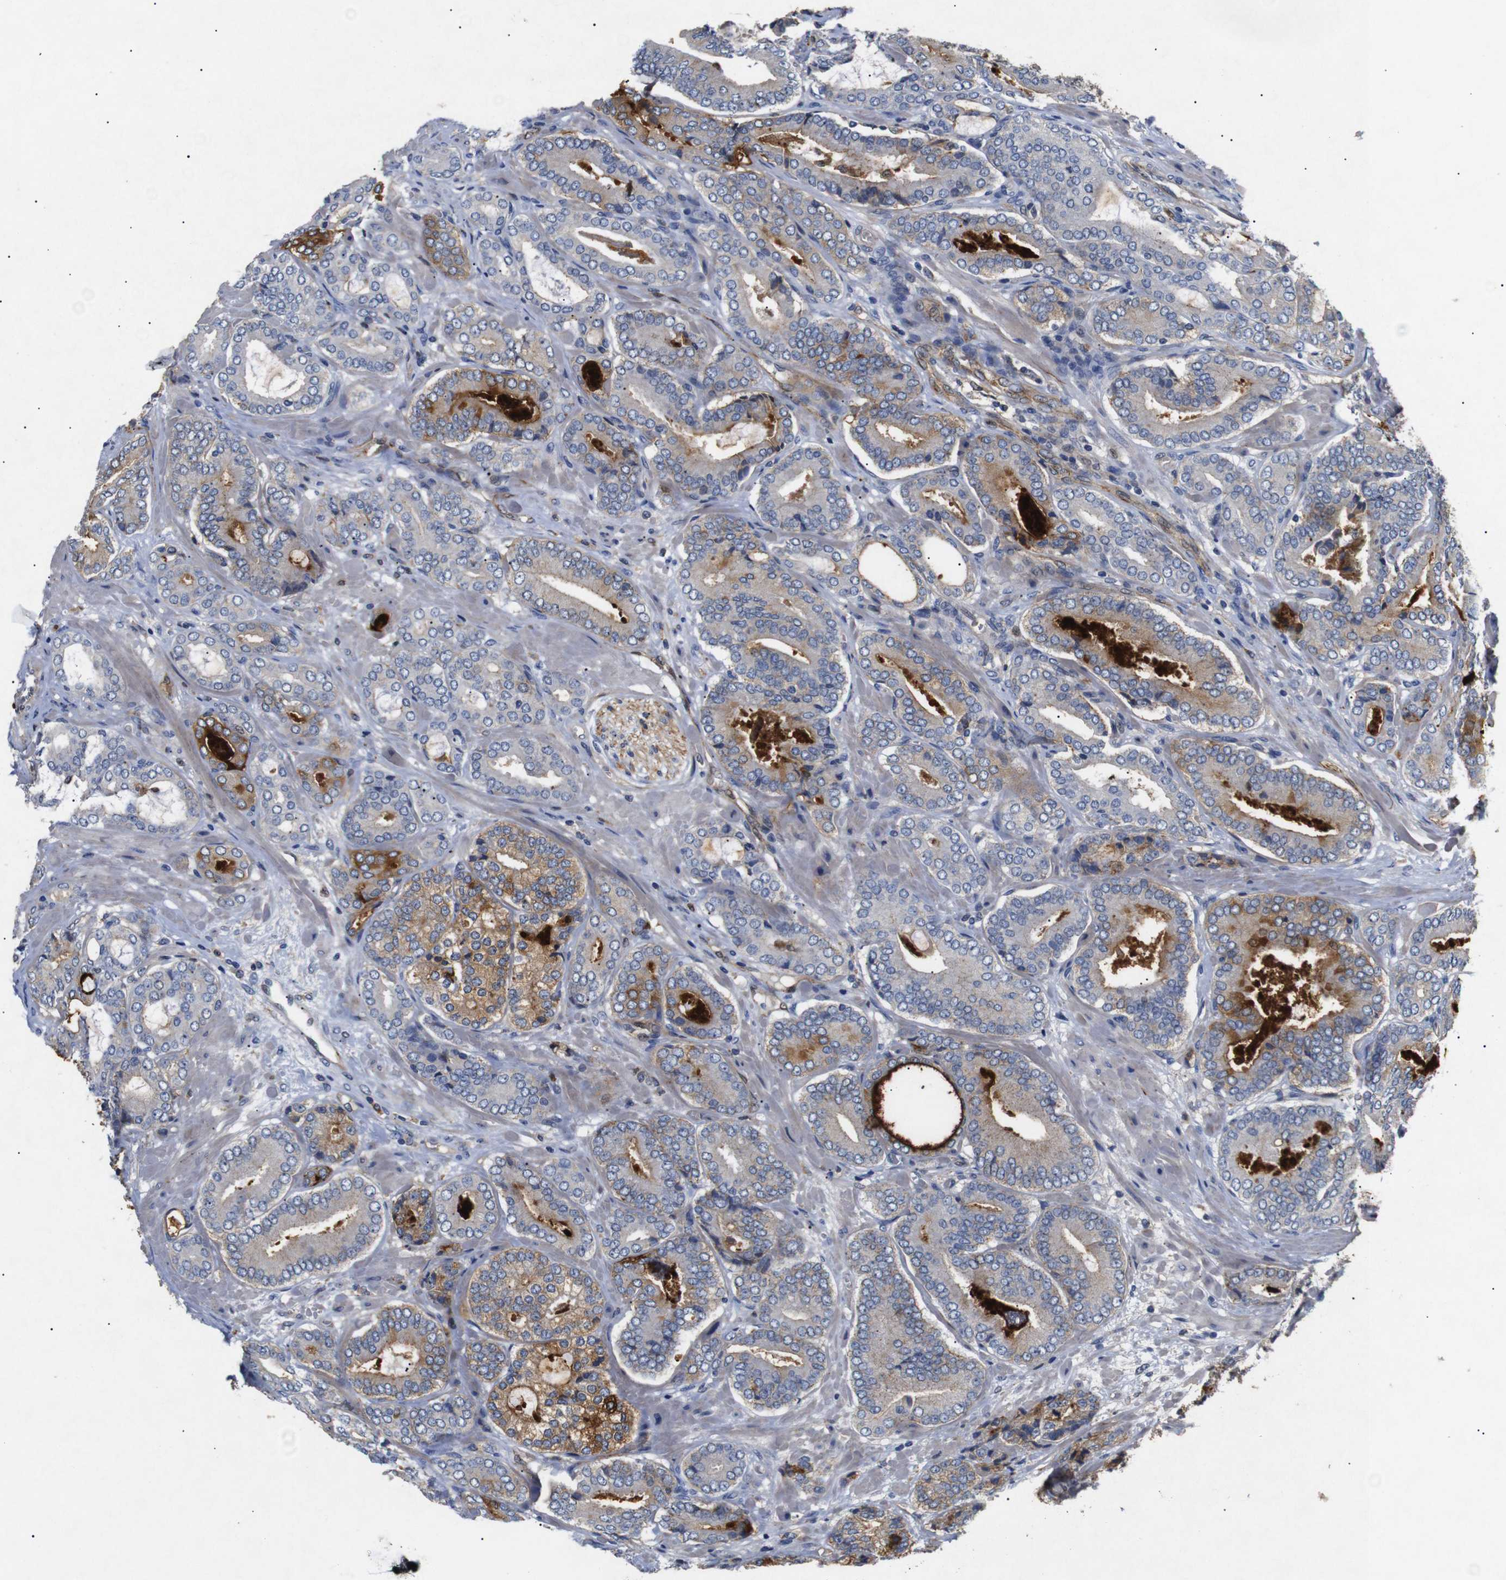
{"staining": {"intensity": "moderate", "quantity": "25%-75%", "location": "cytoplasmic/membranous"}, "tissue": "prostate cancer", "cell_type": "Tumor cells", "image_type": "cancer", "snomed": [{"axis": "morphology", "description": "Adenocarcinoma, High grade"}, {"axis": "topography", "description": "Prostate"}], "caption": "Prostate cancer (high-grade adenocarcinoma) was stained to show a protein in brown. There is medium levels of moderate cytoplasmic/membranous staining in about 25%-75% of tumor cells.", "gene": "SDCBP", "patient": {"sex": "male", "age": 61}}